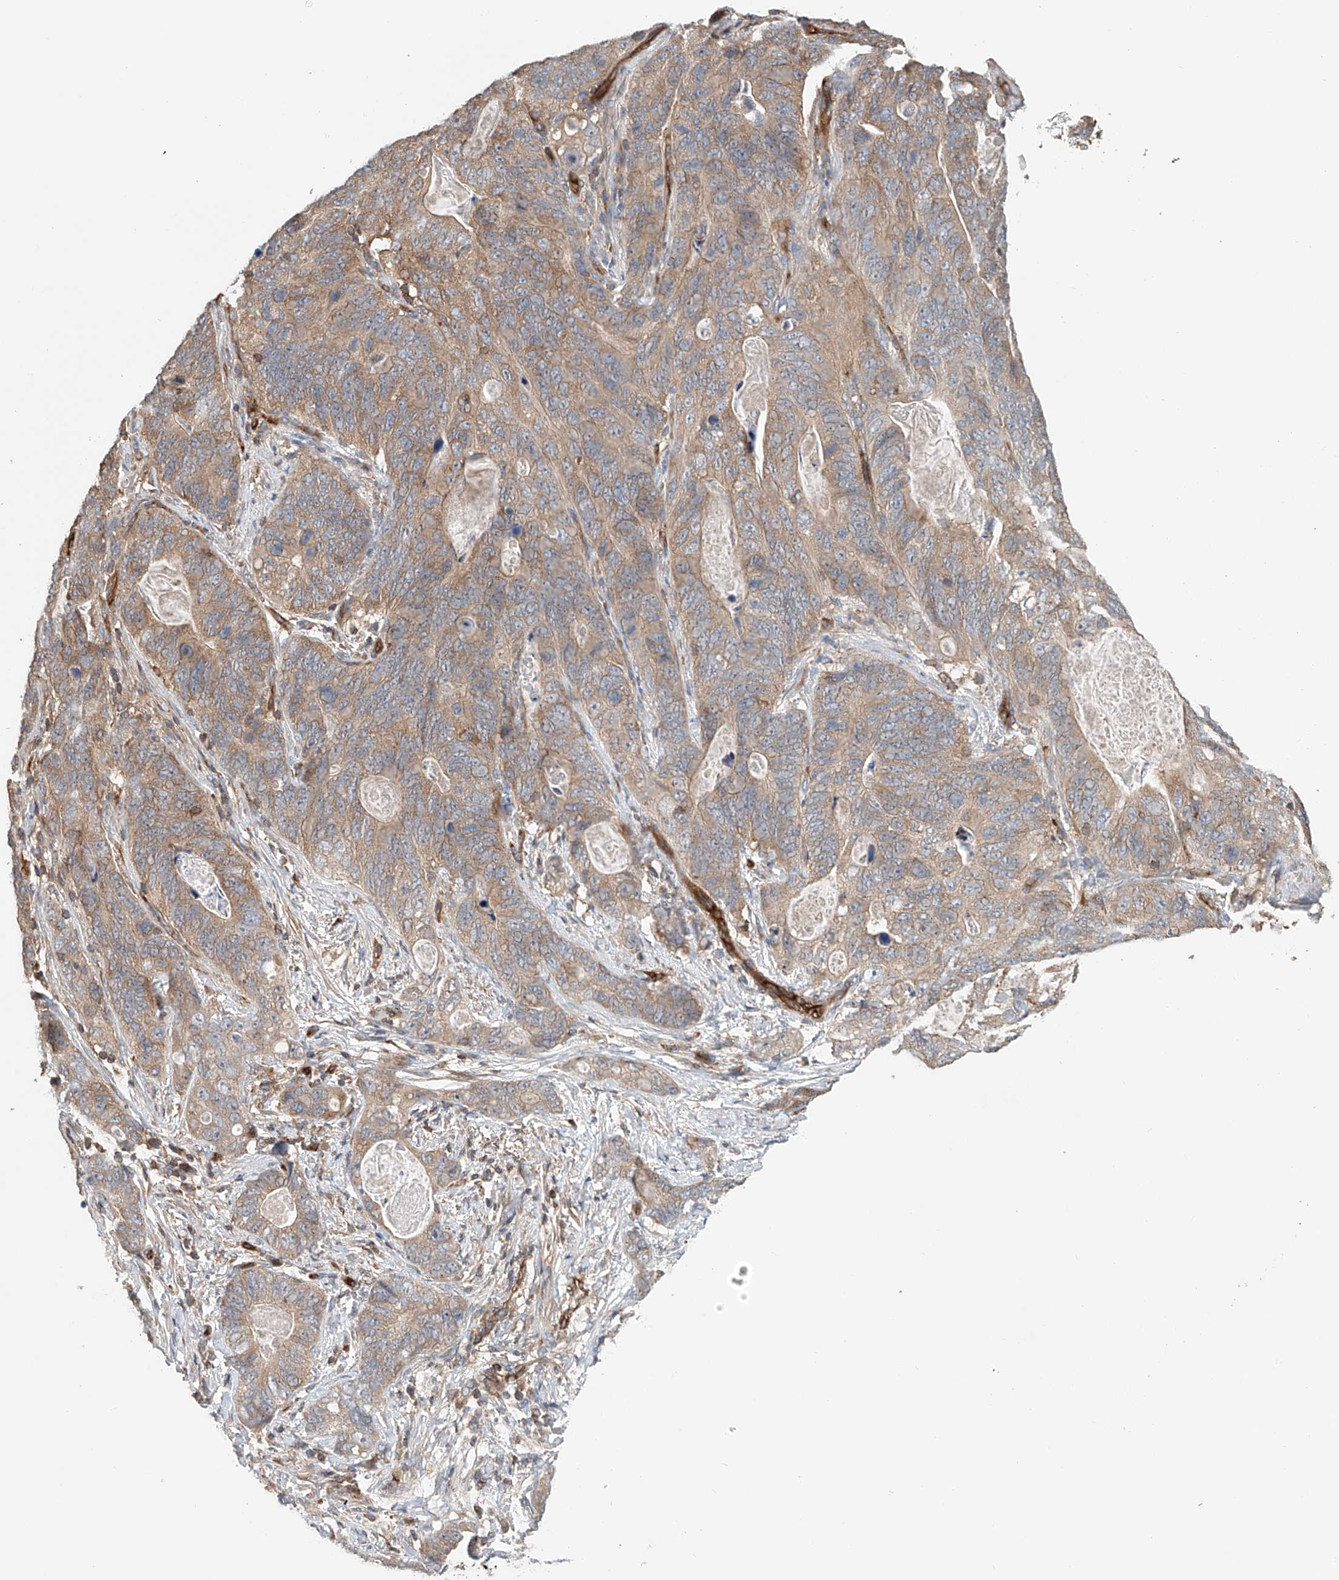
{"staining": {"intensity": "weak", "quantity": ">75%", "location": "cytoplasmic/membranous"}, "tissue": "stomach cancer", "cell_type": "Tumor cells", "image_type": "cancer", "snomed": [{"axis": "morphology", "description": "Normal tissue, NOS"}, {"axis": "morphology", "description": "Adenocarcinoma, NOS"}, {"axis": "topography", "description": "Stomach"}], "caption": "Protein expression analysis of stomach cancer displays weak cytoplasmic/membranous positivity in approximately >75% of tumor cells.", "gene": "FRYL", "patient": {"sex": "female", "age": 89}}